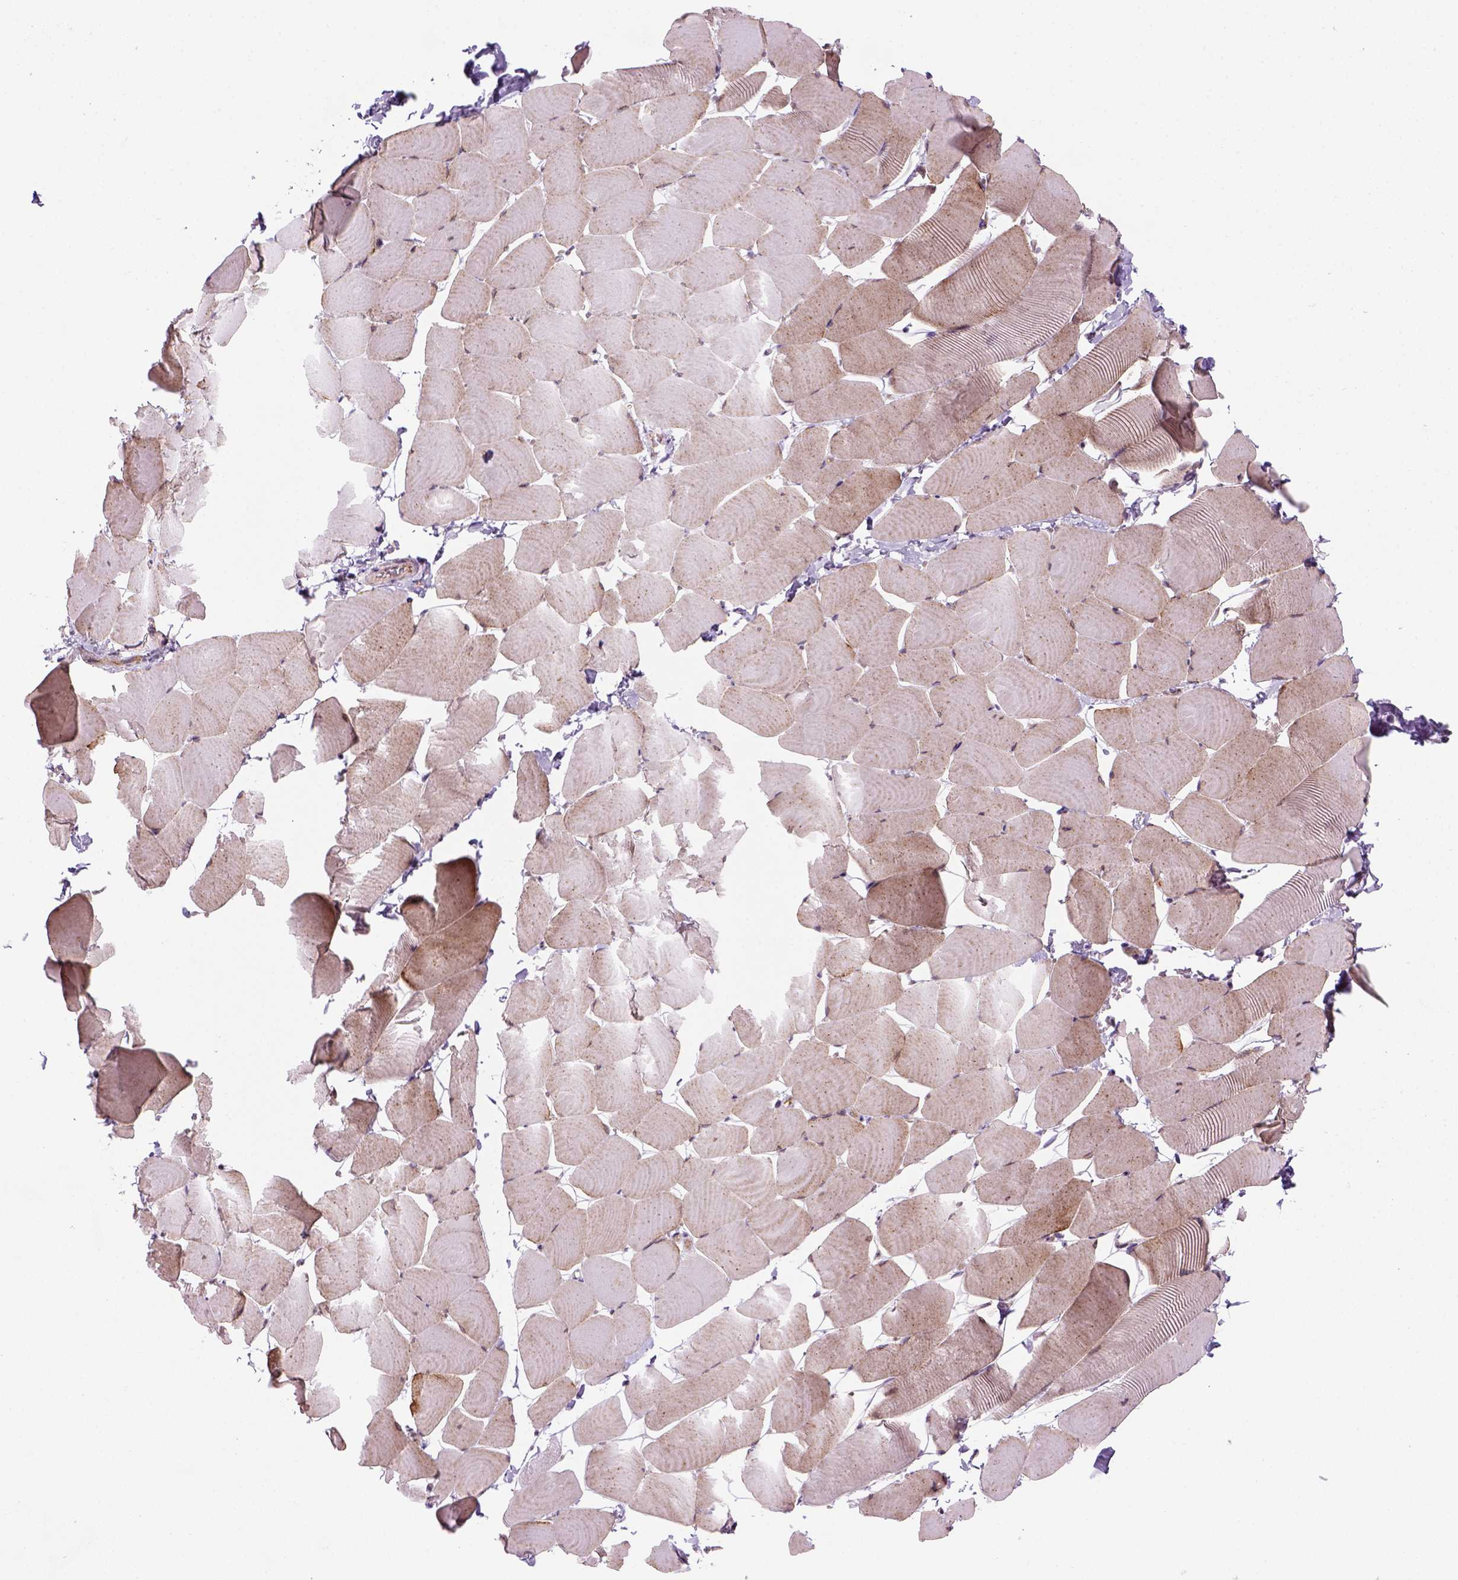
{"staining": {"intensity": "weak", "quantity": ">75%", "location": "cytoplasmic/membranous"}, "tissue": "skeletal muscle", "cell_type": "Myocytes", "image_type": "normal", "snomed": [{"axis": "morphology", "description": "Normal tissue, NOS"}, {"axis": "topography", "description": "Skeletal muscle"}], "caption": "Human skeletal muscle stained for a protein (brown) exhibits weak cytoplasmic/membranous positive staining in about >75% of myocytes.", "gene": "VSTM5", "patient": {"sex": "male", "age": 25}}